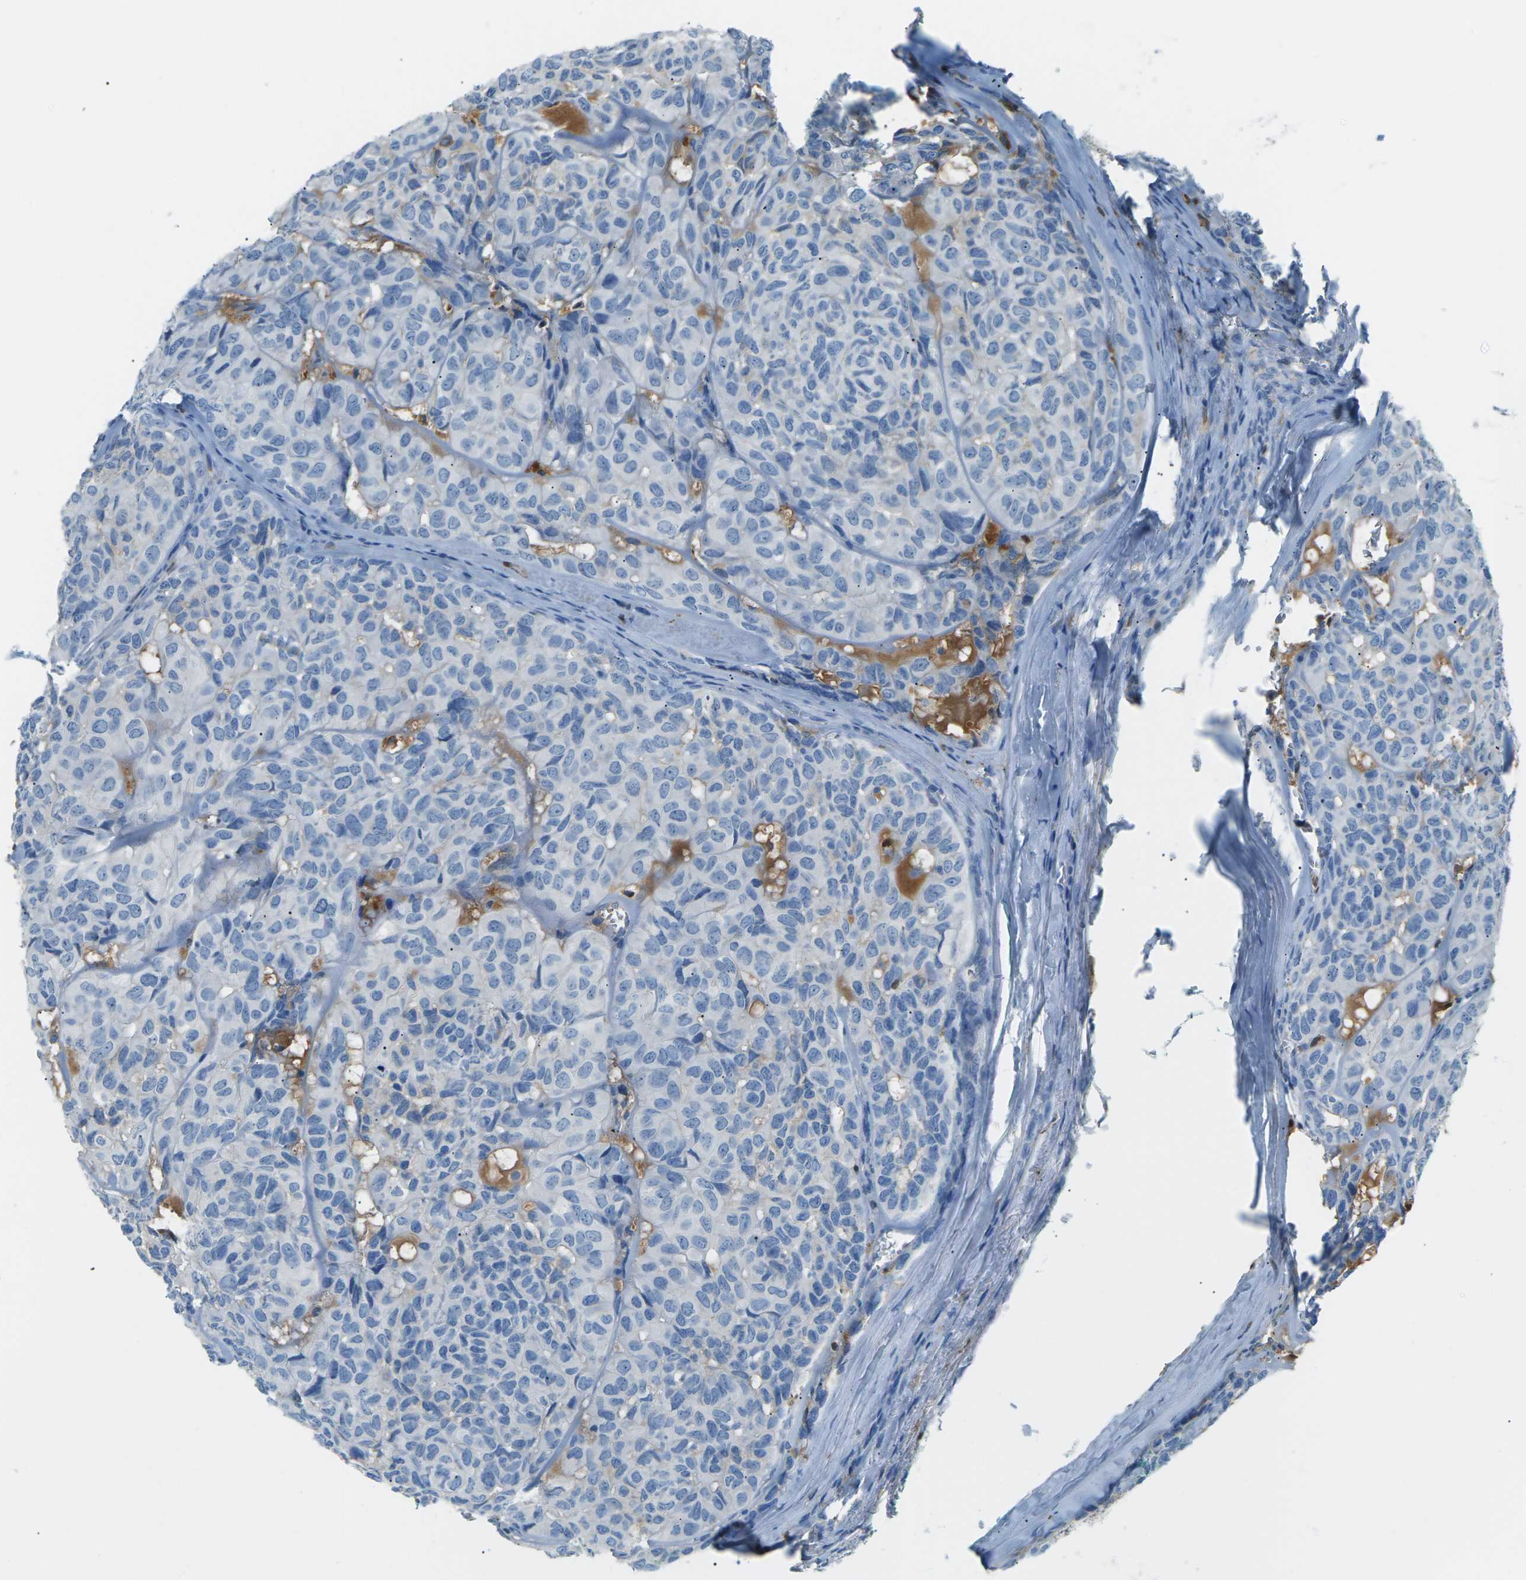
{"staining": {"intensity": "negative", "quantity": "none", "location": "none"}, "tissue": "head and neck cancer", "cell_type": "Tumor cells", "image_type": "cancer", "snomed": [{"axis": "morphology", "description": "Adenocarcinoma, NOS"}, {"axis": "topography", "description": "Salivary gland, NOS"}, {"axis": "topography", "description": "Head-Neck"}], "caption": "Tumor cells are negative for brown protein staining in adenocarcinoma (head and neck). The staining is performed using DAB (3,3'-diaminobenzidine) brown chromogen with nuclei counter-stained in using hematoxylin.", "gene": "CFI", "patient": {"sex": "female", "age": 76}}